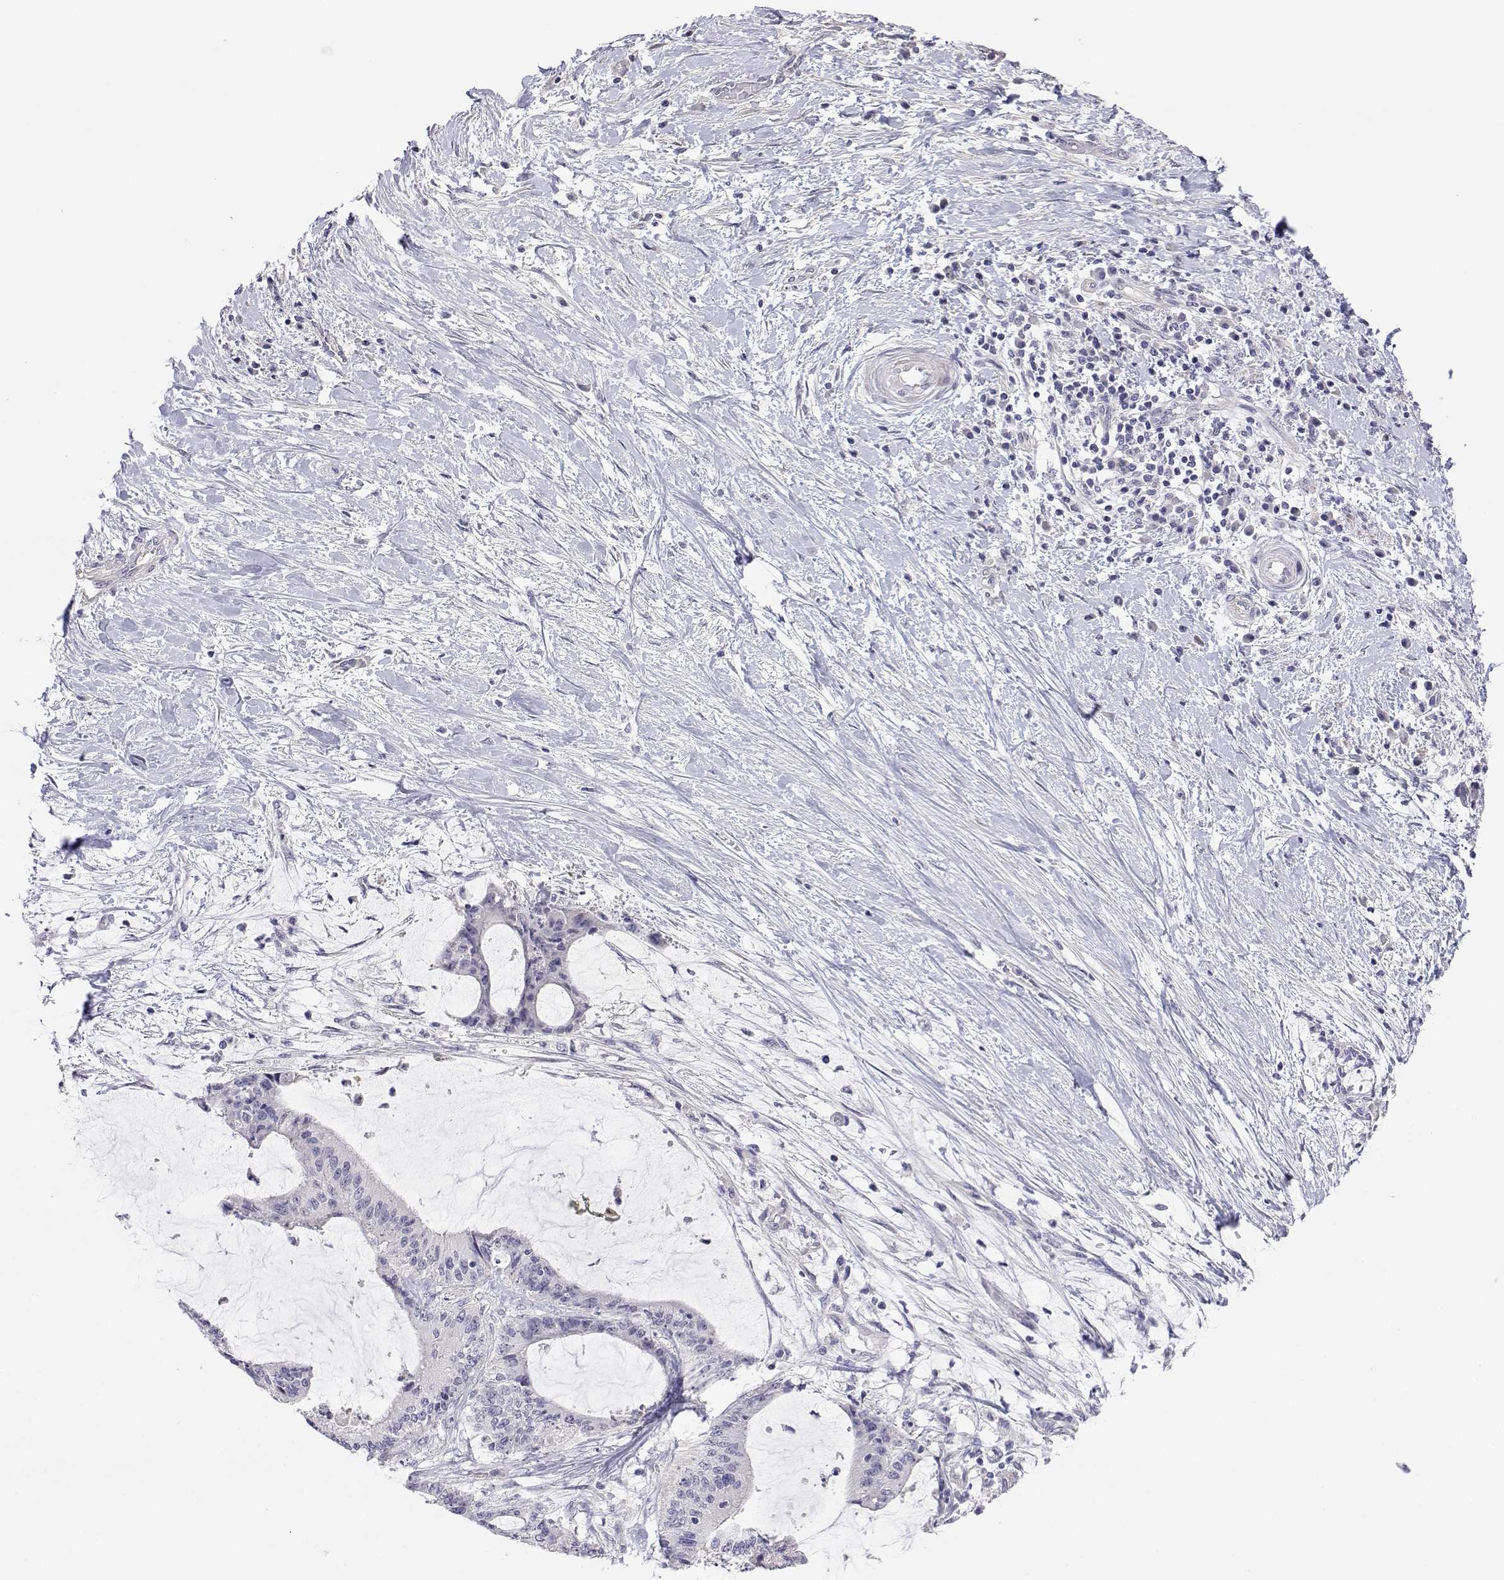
{"staining": {"intensity": "negative", "quantity": "none", "location": "none"}, "tissue": "liver cancer", "cell_type": "Tumor cells", "image_type": "cancer", "snomed": [{"axis": "morphology", "description": "Cholangiocarcinoma"}, {"axis": "topography", "description": "Liver"}], "caption": "Liver cholangiocarcinoma was stained to show a protein in brown. There is no significant expression in tumor cells.", "gene": "GGACT", "patient": {"sex": "female", "age": 73}}